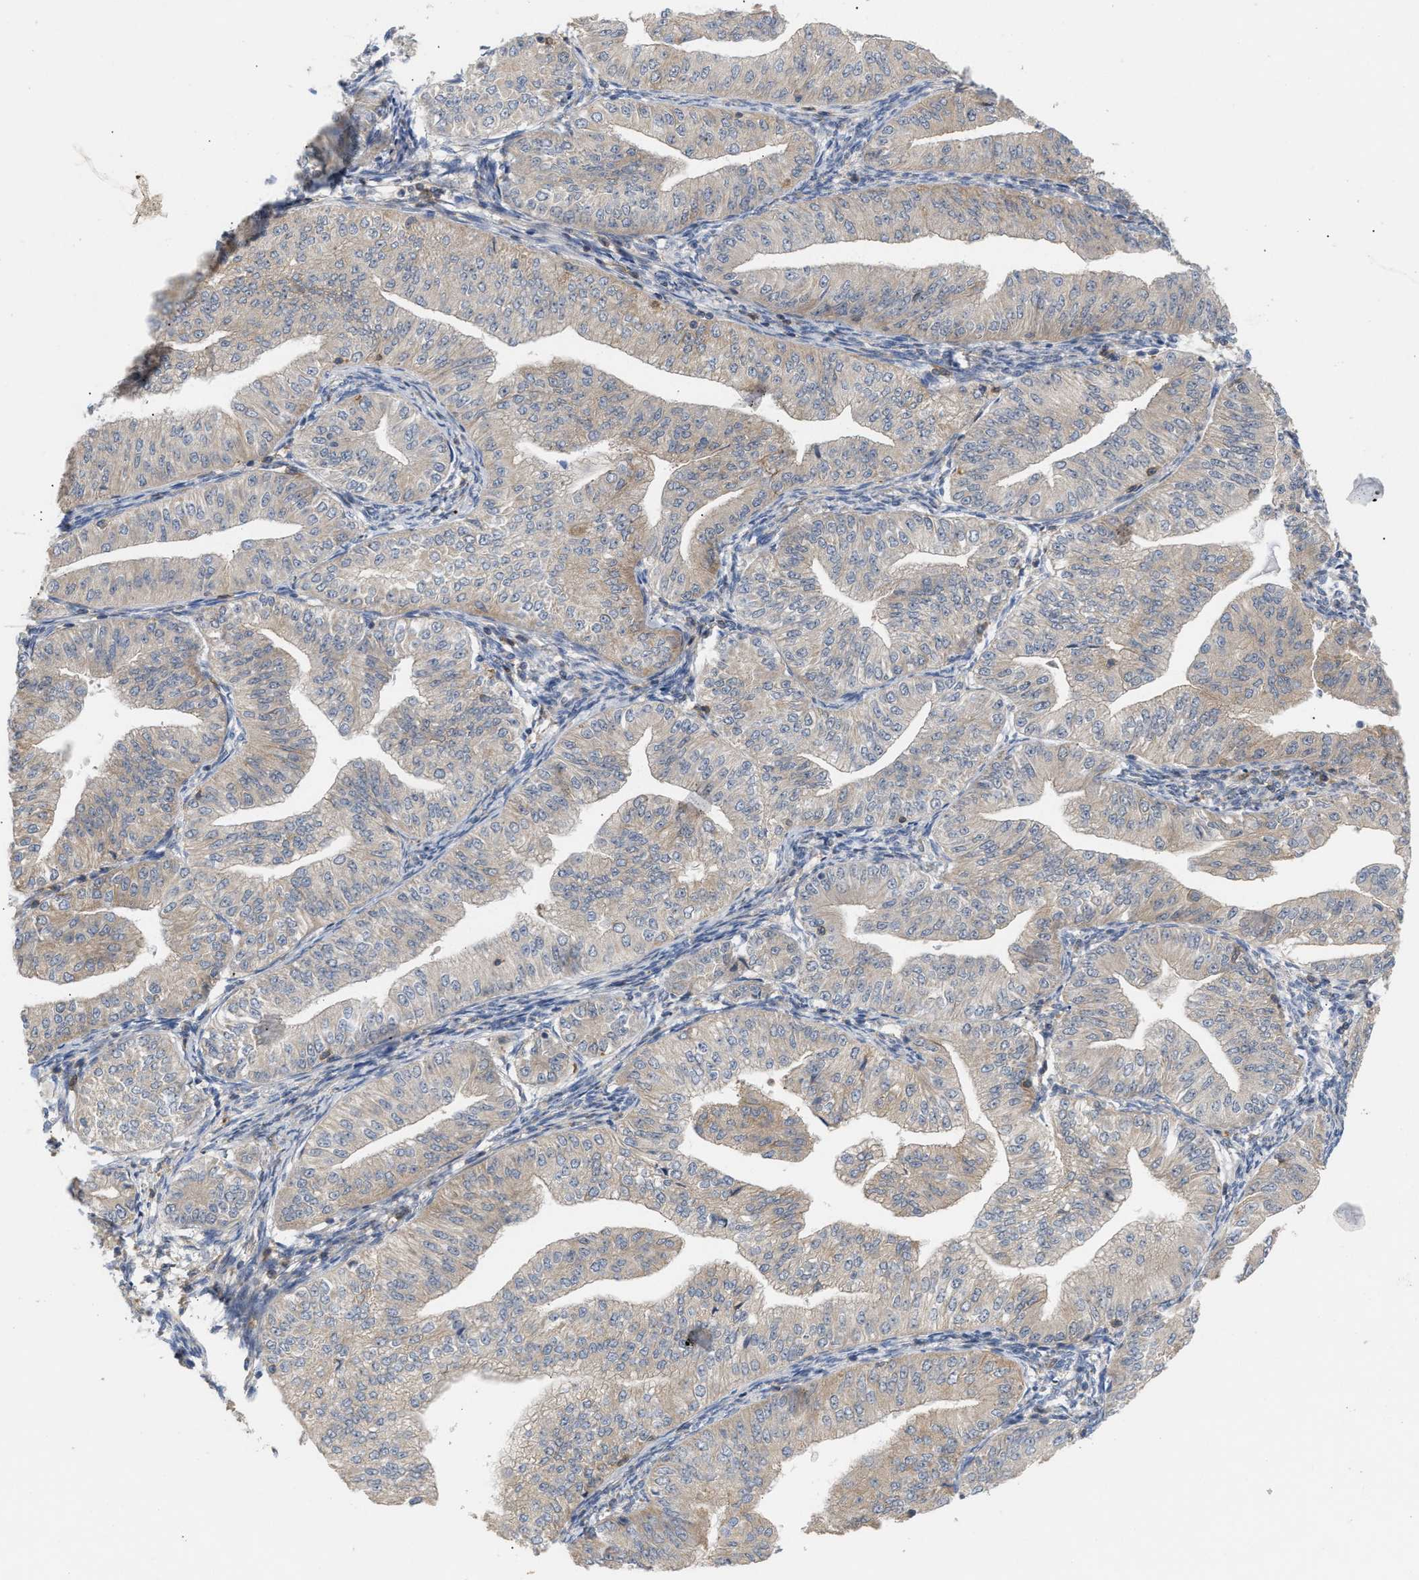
{"staining": {"intensity": "moderate", "quantity": "<25%", "location": "cytoplasmic/membranous"}, "tissue": "endometrial cancer", "cell_type": "Tumor cells", "image_type": "cancer", "snomed": [{"axis": "morphology", "description": "Normal tissue, NOS"}, {"axis": "morphology", "description": "Adenocarcinoma, NOS"}, {"axis": "topography", "description": "Endometrium"}], "caption": "Immunohistochemistry (IHC) of human endometrial cancer demonstrates low levels of moderate cytoplasmic/membranous positivity in approximately <25% of tumor cells. Using DAB (3,3'-diaminobenzidine) (brown) and hematoxylin (blue) stains, captured at high magnification using brightfield microscopy.", "gene": "DBNL", "patient": {"sex": "female", "age": 53}}